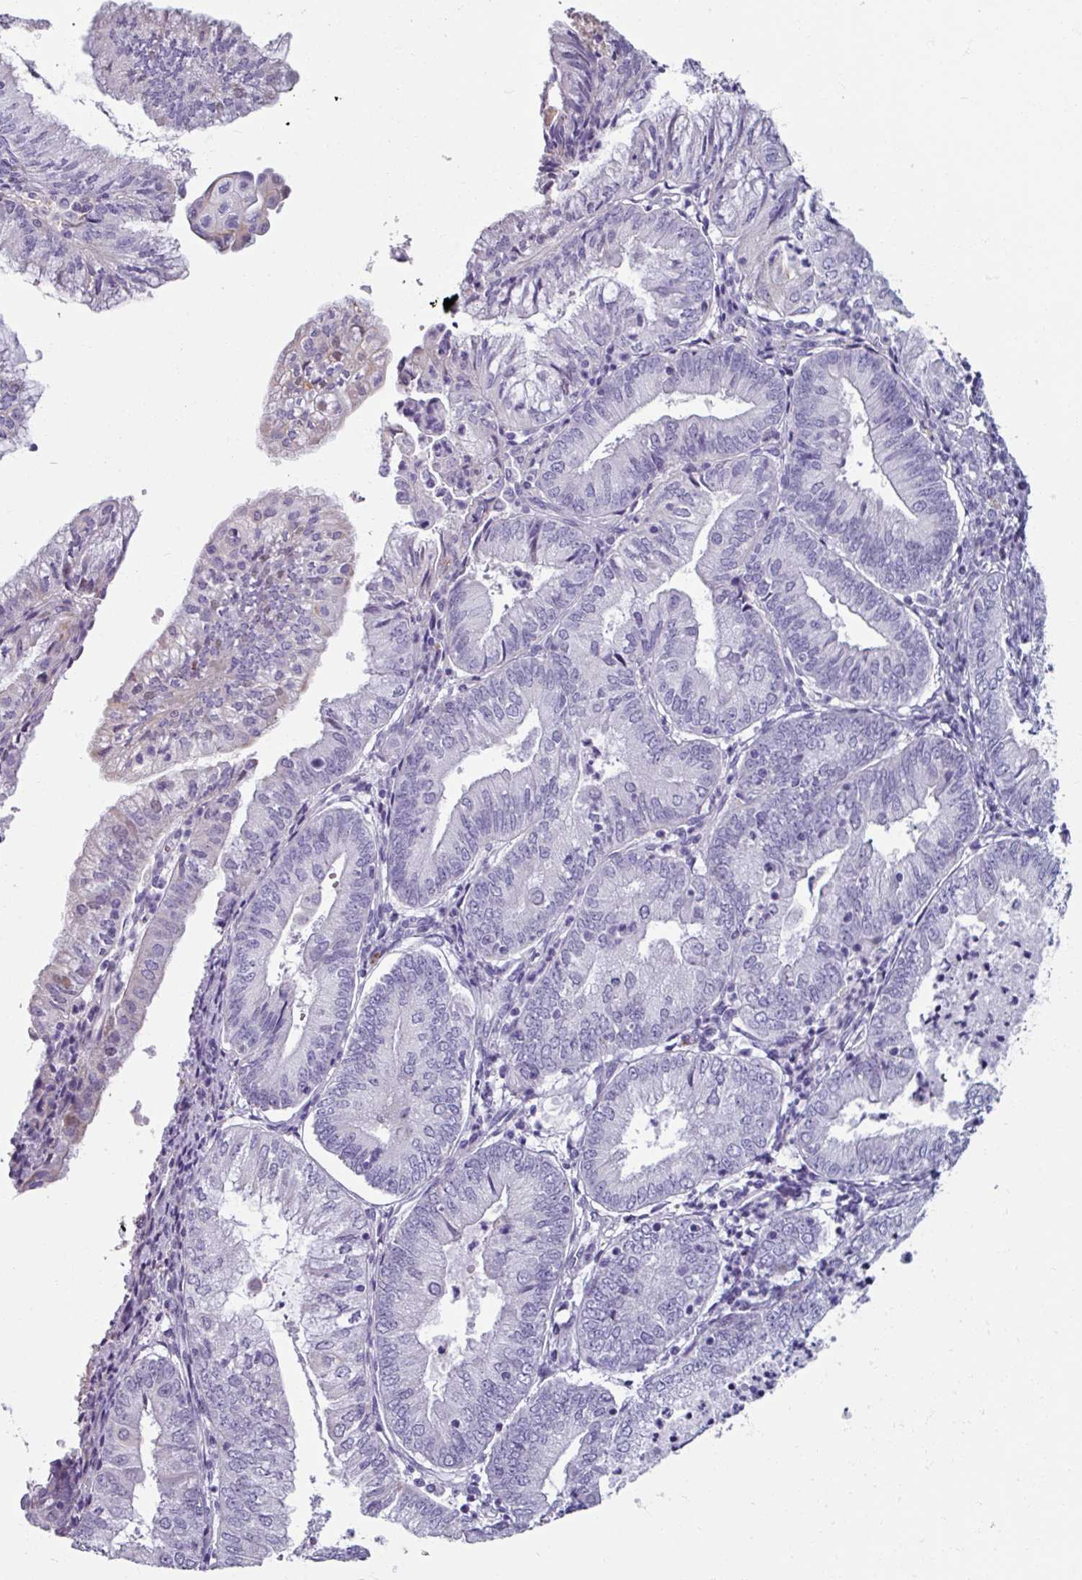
{"staining": {"intensity": "negative", "quantity": "none", "location": "none"}, "tissue": "endometrial cancer", "cell_type": "Tumor cells", "image_type": "cancer", "snomed": [{"axis": "morphology", "description": "Adenocarcinoma, NOS"}, {"axis": "topography", "description": "Endometrium"}], "caption": "A photomicrograph of human adenocarcinoma (endometrial) is negative for staining in tumor cells. (DAB (3,3'-diaminobenzidine) immunohistochemistry visualized using brightfield microscopy, high magnification).", "gene": "SPESP1", "patient": {"sex": "female", "age": 55}}